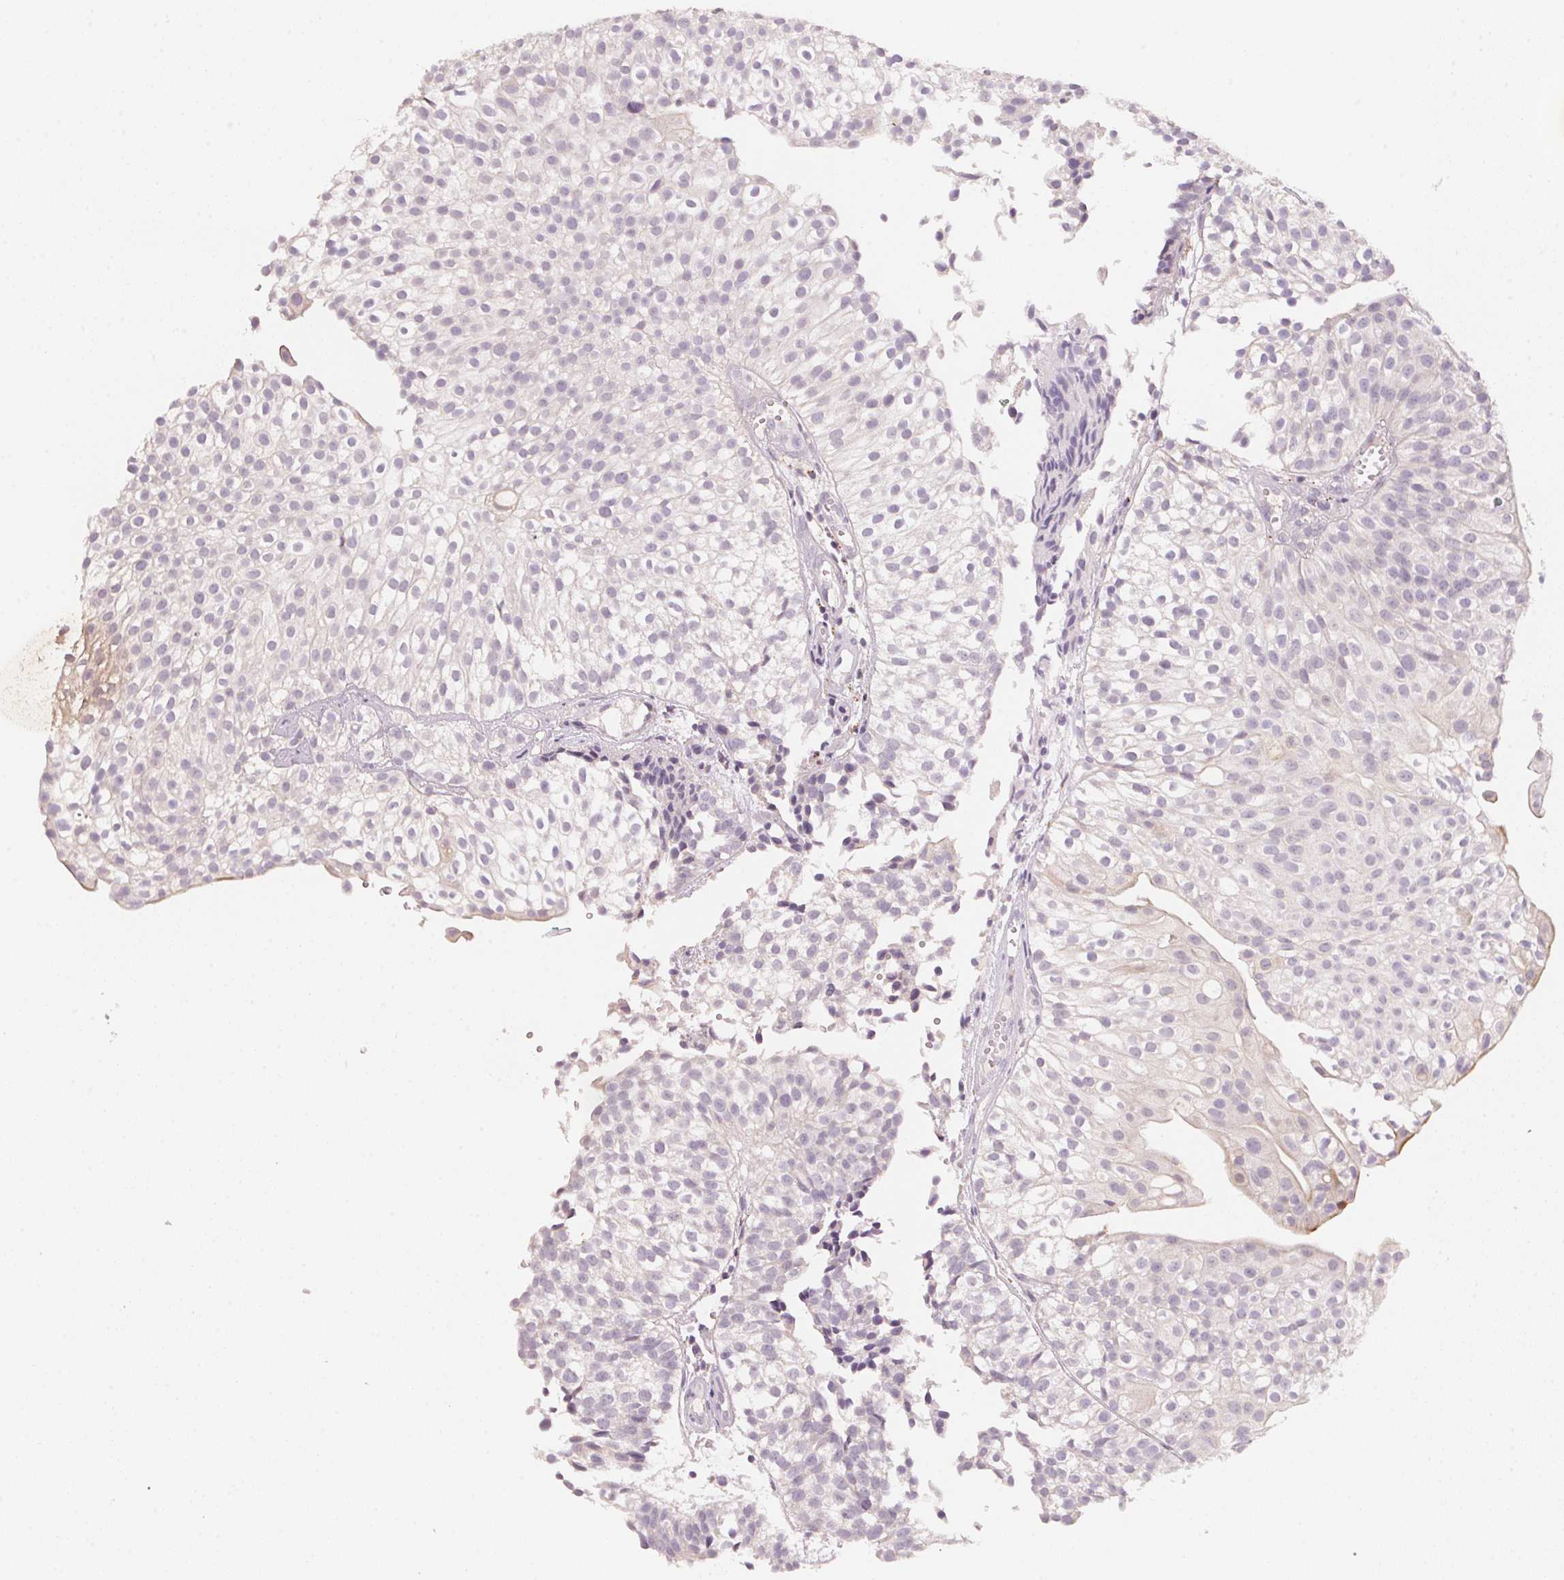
{"staining": {"intensity": "negative", "quantity": "none", "location": "none"}, "tissue": "urothelial cancer", "cell_type": "Tumor cells", "image_type": "cancer", "snomed": [{"axis": "morphology", "description": "Urothelial carcinoma, Low grade"}, {"axis": "topography", "description": "Urinary bladder"}], "caption": "Immunohistochemistry (IHC) micrograph of urothelial cancer stained for a protein (brown), which shows no positivity in tumor cells.", "gene": "TREH", "patient": {"sex": "male", "age": 70}}